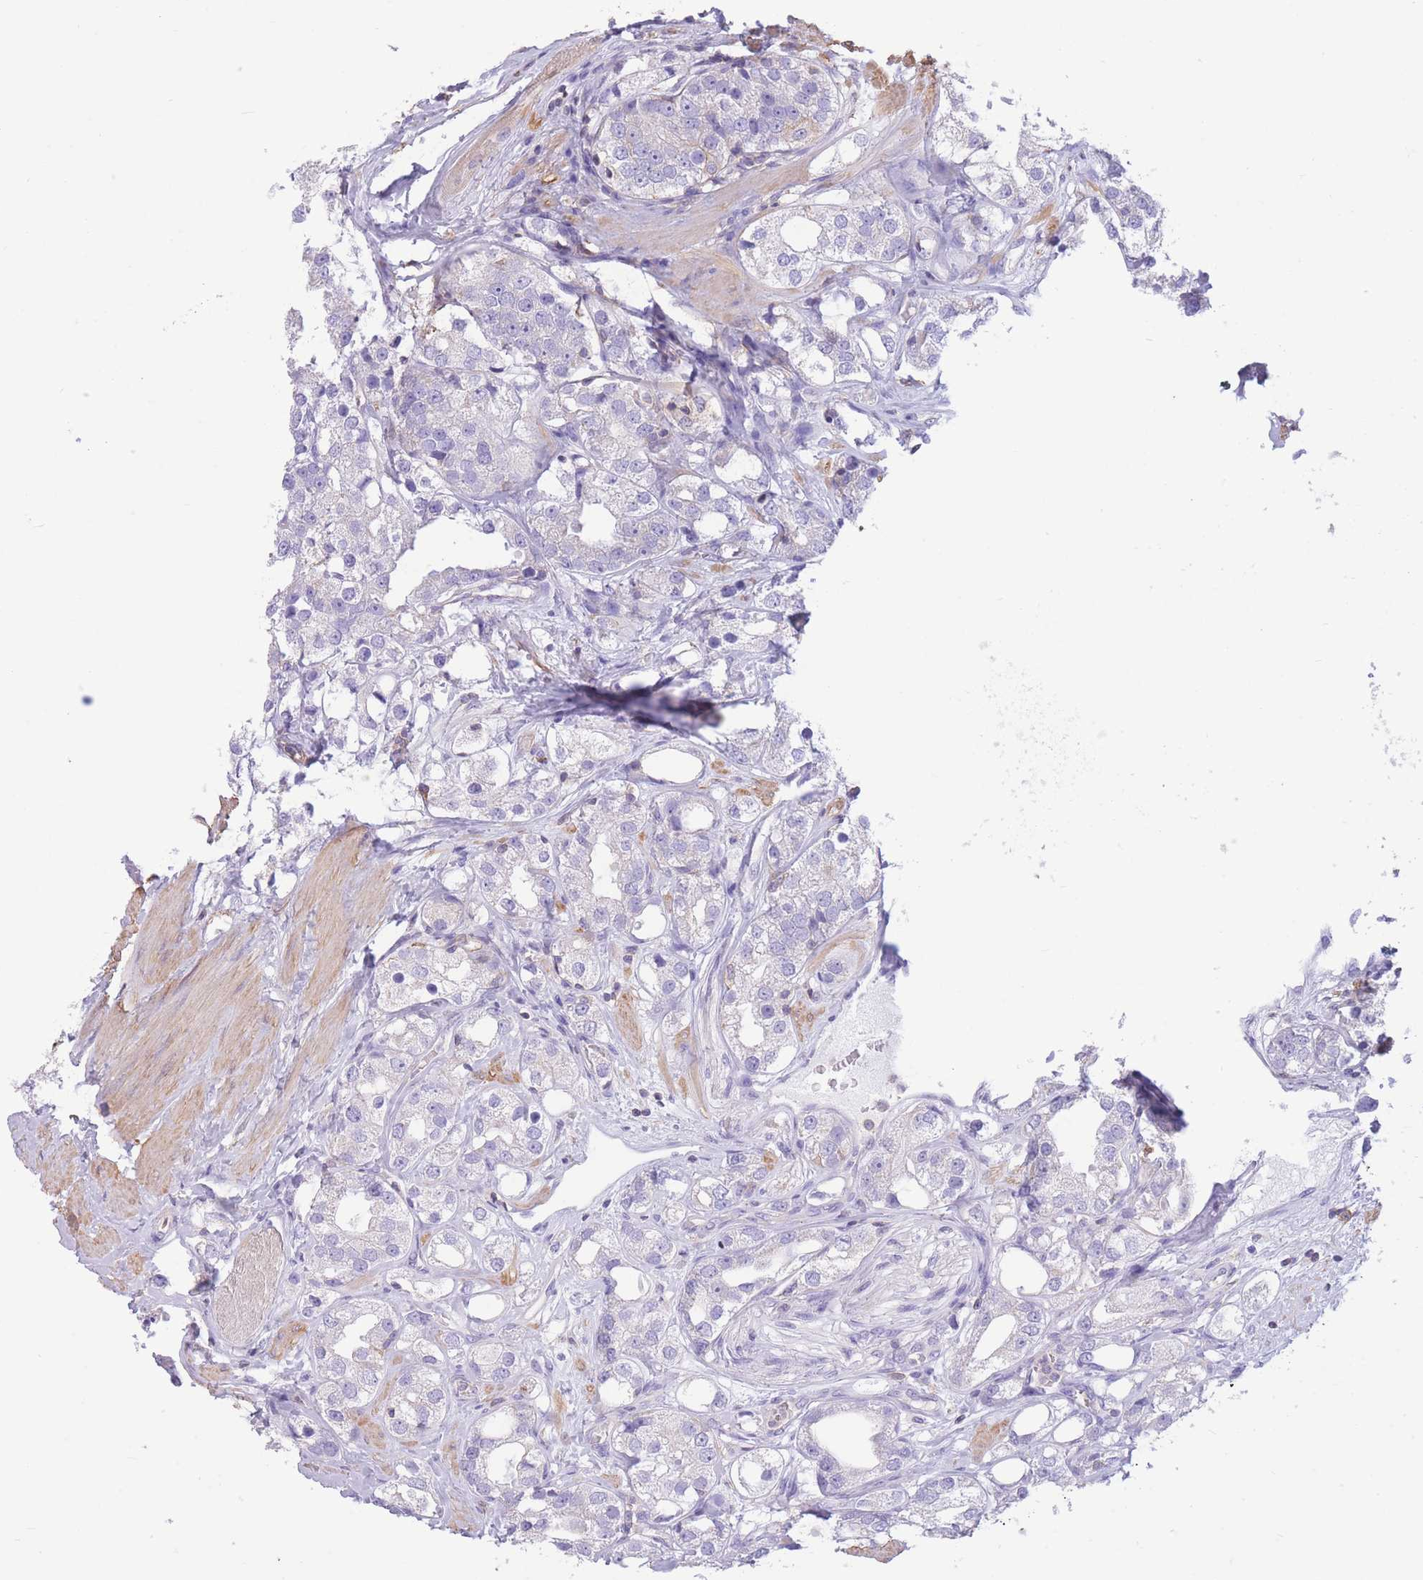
{"staining": {"intensity": "negative", "quantity": "none", "location": "none"}, "tissue": "prostate cancer", "cell_type": "Tumor cells", "image_type": "cancer", "snomed": [{"axis": "morphology", "description": "Adenocarcinoma, NOS"}, {"axis": "topography", "description": "Prostate"}], "caption": "Prostate cancer (adenocarcinoma) was stained to show a protein in brown. There is no significant staining in tumor cells. (DAB immunohistochemistry (IHC) with hematoxylin counter stain).", "gene": "PDHA1", "patient": {"sex": "male", "age": 79}}